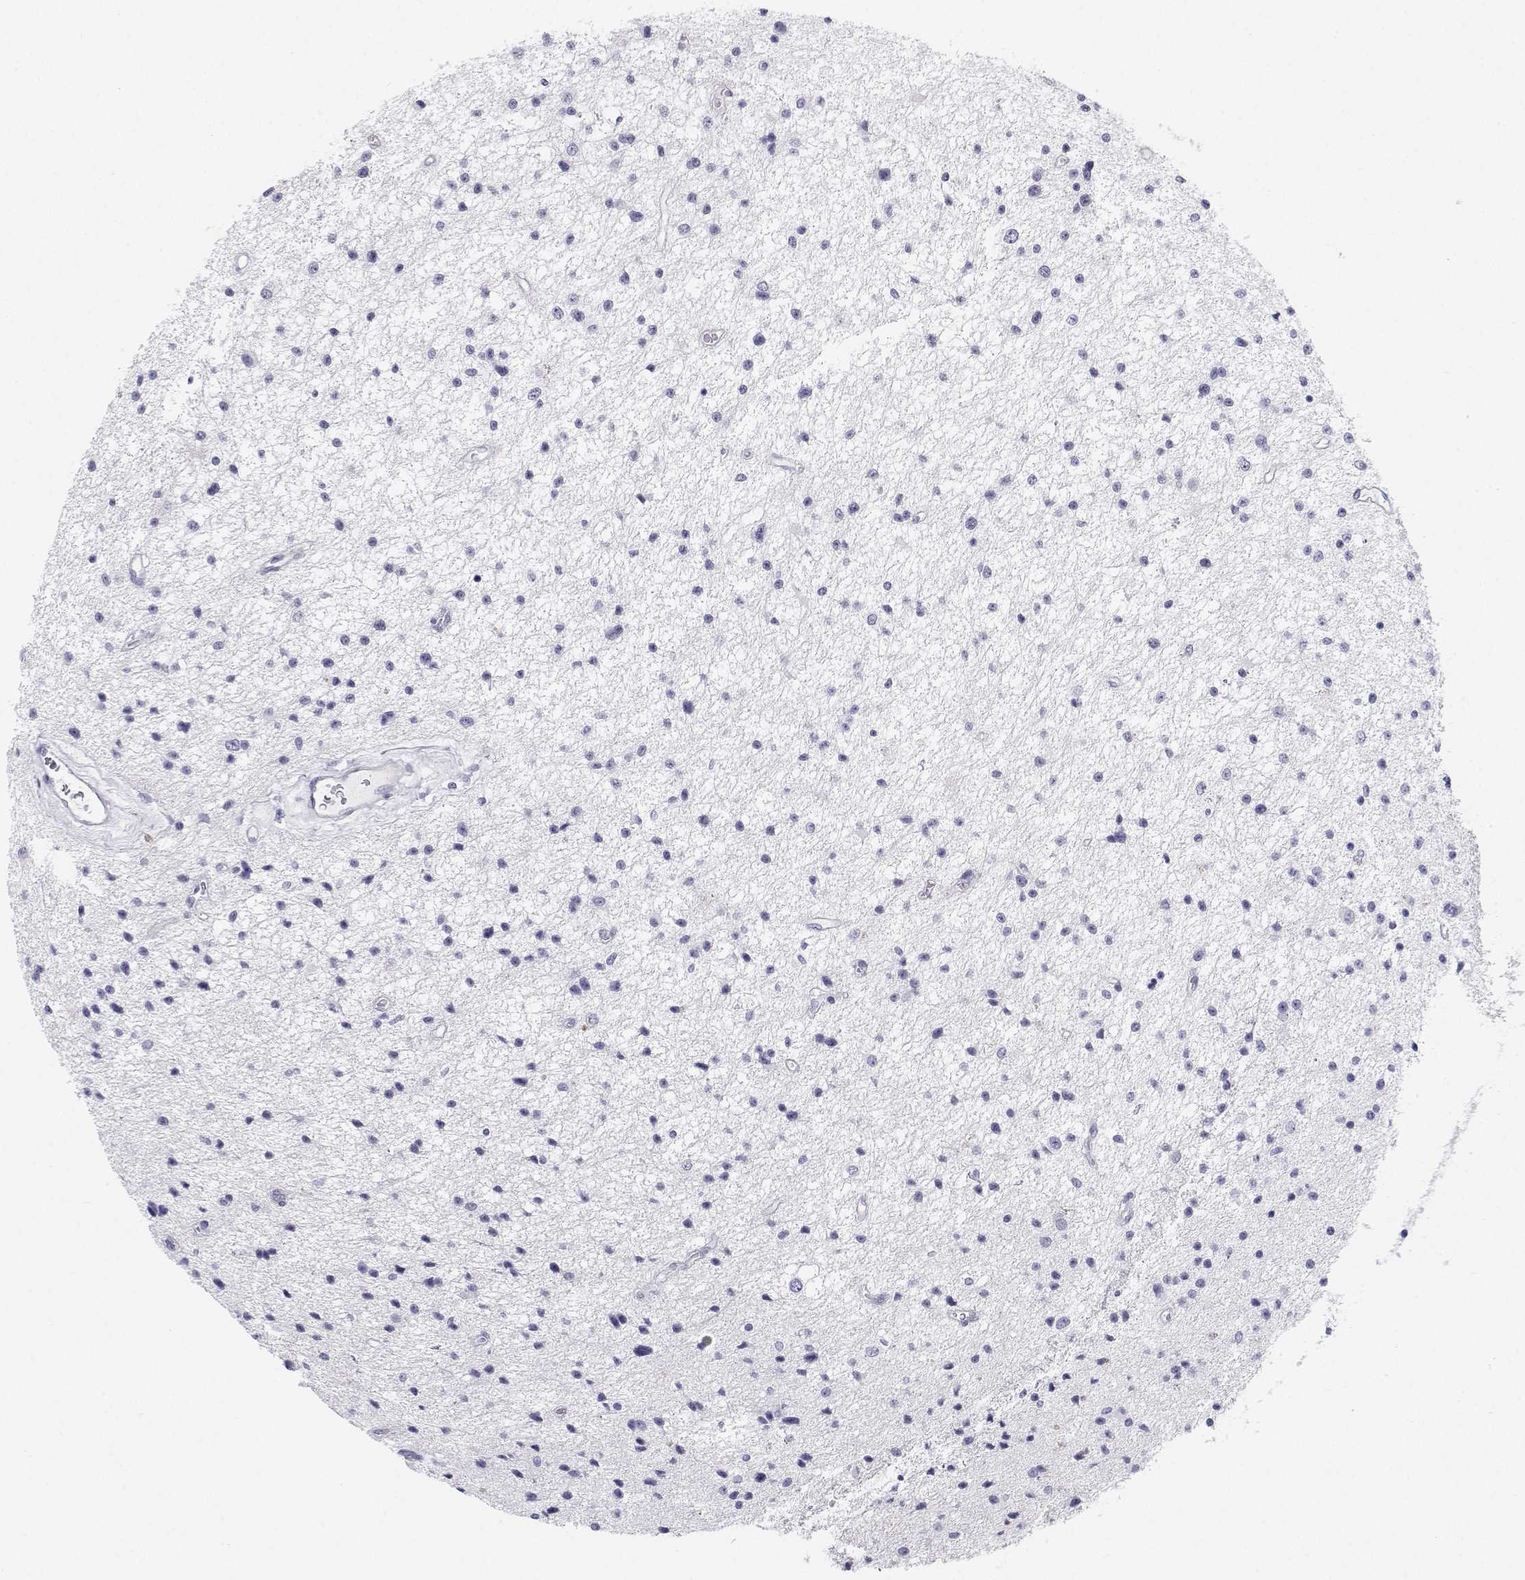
{"staining": {"intensity": "negative", "quantity": "none", "location": "none"}, "tissue": "glioma", "cell_type": "Tumor cells", "image_type": "cancer", "snomed": [{"axis": "morphology", "description": "Glioma, malignant, Low grade"}, {"axis": "topography", "description": "Brain"}], "caption": "Immunohistochemistry (IHC) image of neoplastic tissue: human glioma stained with DAB (3,3'-diaminobenzidine) exhibits no significant protein positivity in tumor cells. The staining is performed using DAB brown chromogen with nuclei counter-stained in using hematoxylin.", "gene": "BHMT", "patient": {"sex": "male", "age": 43}}